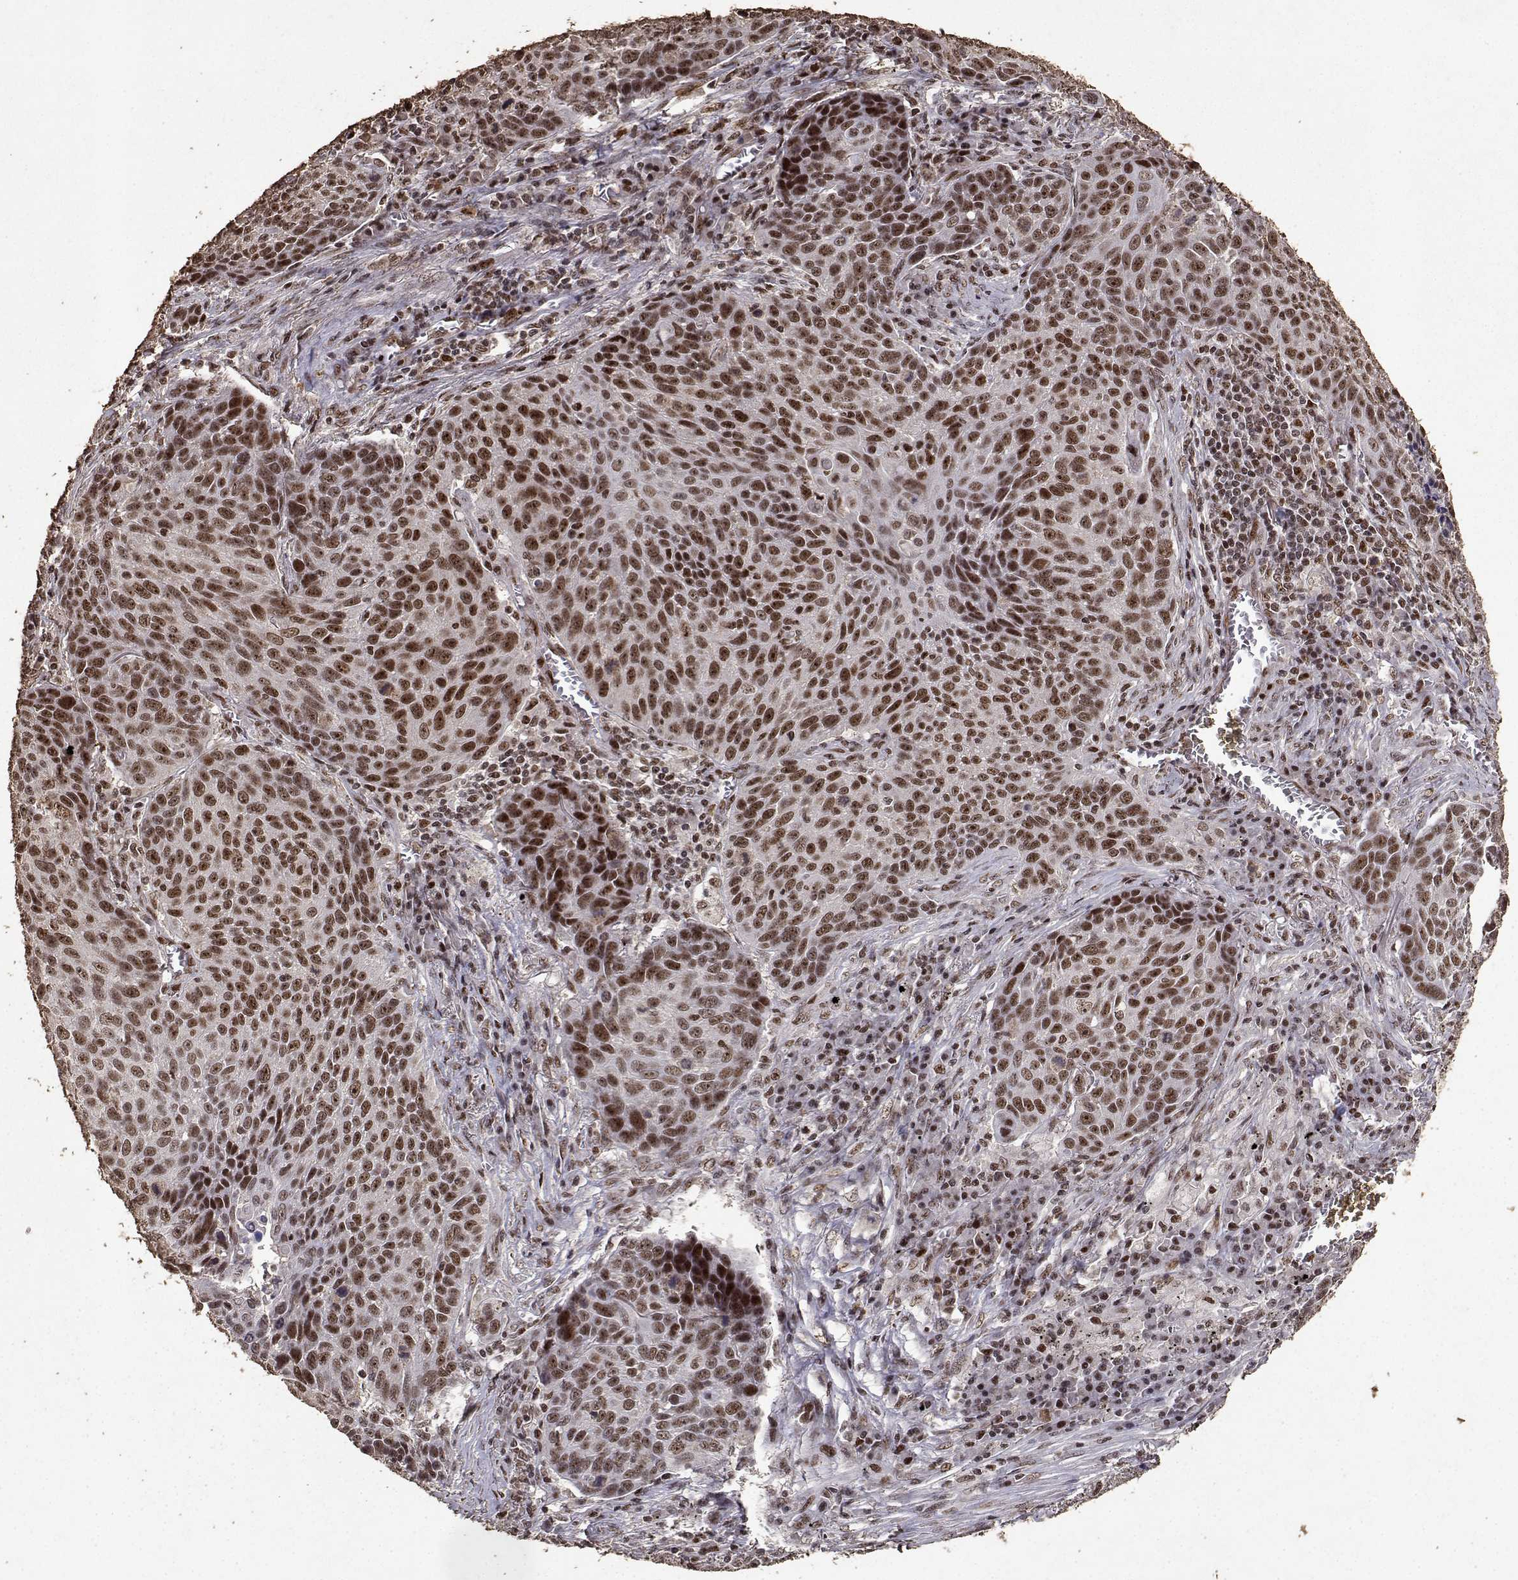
{"staining": {"intensity": "strong", "quantity": ">75%", "location": "nuclear"}, "tissue": "lung cancer", "cell_type": "Tumor cells", "image_type": "cancer", "snomed": [{"axis": "morphology", "description": "Squamous cell carcinoma, NOS"}, {"axis": "topography", "description": "Lung"}], "caption": "The histopathology image reveals immunohistochemical staining of lung squamous cell carcinoma. There is strong nuclear expression is identified in about >75% of tumor cells.", "gene": "TOE1", "patient": {"sex": "male", "age": 78}}